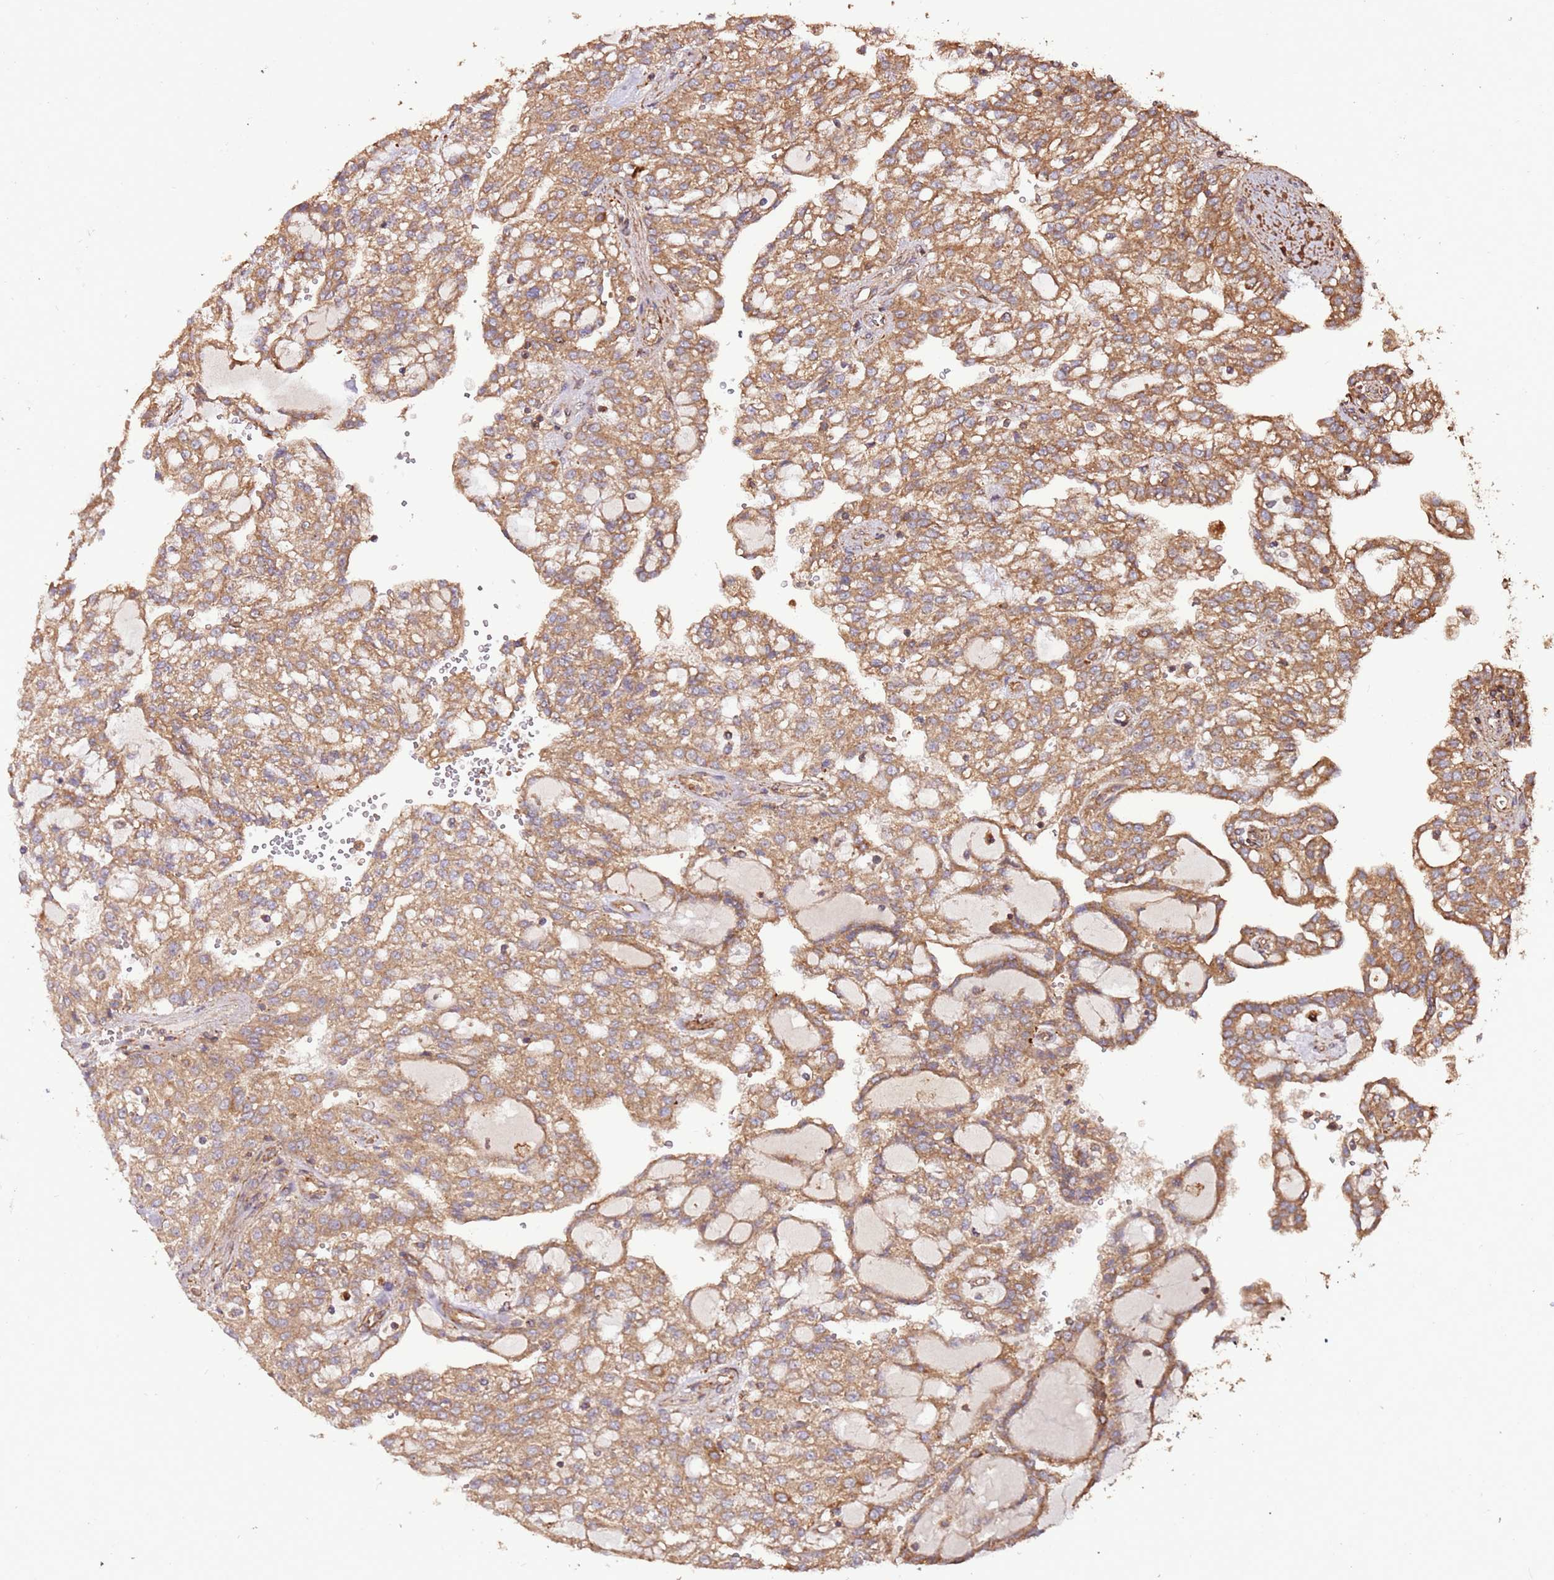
{"staining": {"intensity": "moderate", "quantity": ">75%", "location": "cytoplasmic/membranous"}, "tissue": "renal cancer", "cell_type": "Tumor cells", "image_type": "cancer", "snomed": [{"axis": "morphology", "description": "Adenocarcinoma, NOS"}, {"axis": "topography", "description": "Kidney"}], "caption": "Immunohistochemistry (IHC) histopathology image of neoplastic tissue: renal cancer stained using IHC shows medium levels of moderate protein expression localized specifically in the cytoplasmic/membranous of tumor cells, appearing as a cytoplasmic/membranous brown color.", "gene": "FAM186A", "patient": {"sex": "male", "age": 63}}